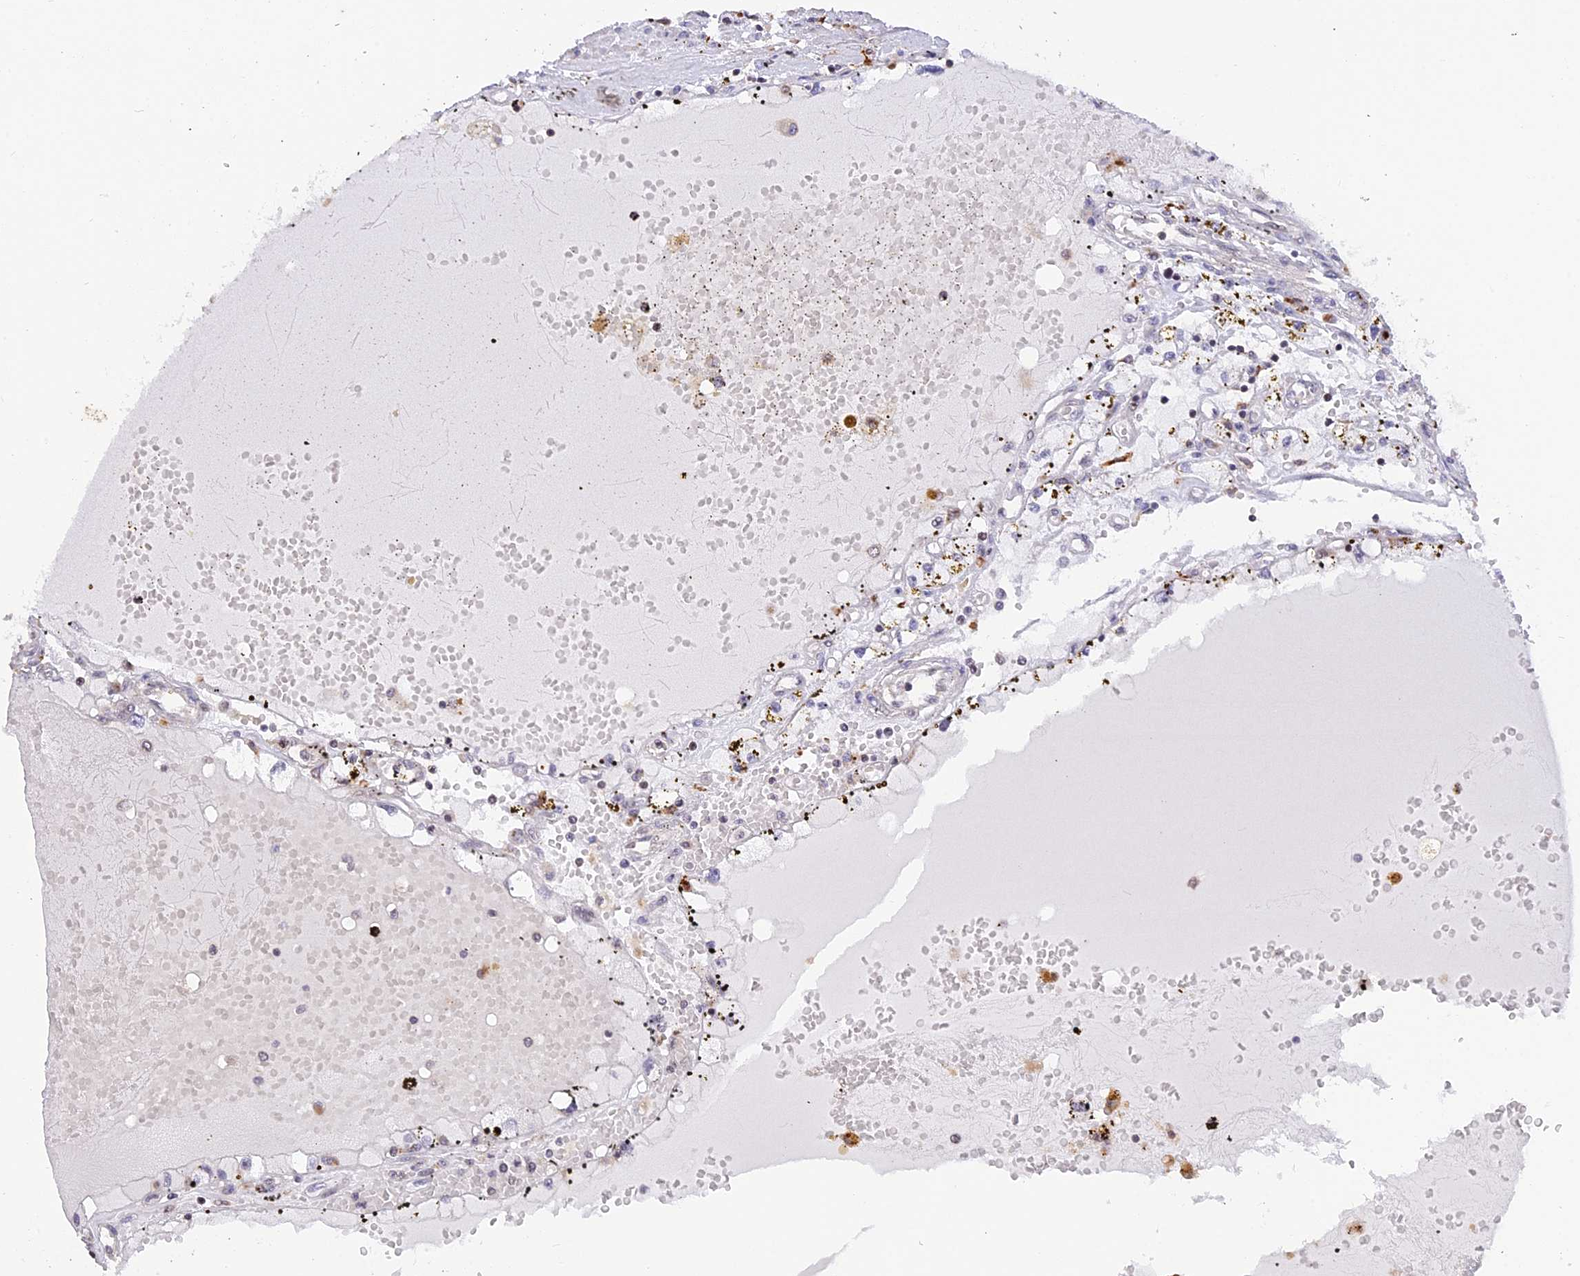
{"staining": {"intensity": "negative", "quantity": "none", "location": "none"}, "tissue": "renal cancer", "cell_type": "Tumor cells", "image_type": "cancer", "snomed": [{"axis": "morphology", "description": "Adenocarcinoma, NOS"}, {"axis": "topography", "description": "Kidney"}], "caption": "Tumor cells show no significant staining in renal cancer (adenocarcinoma).", "gene": "POLR2C", "patient": {"sex": "male", "age": 56}}